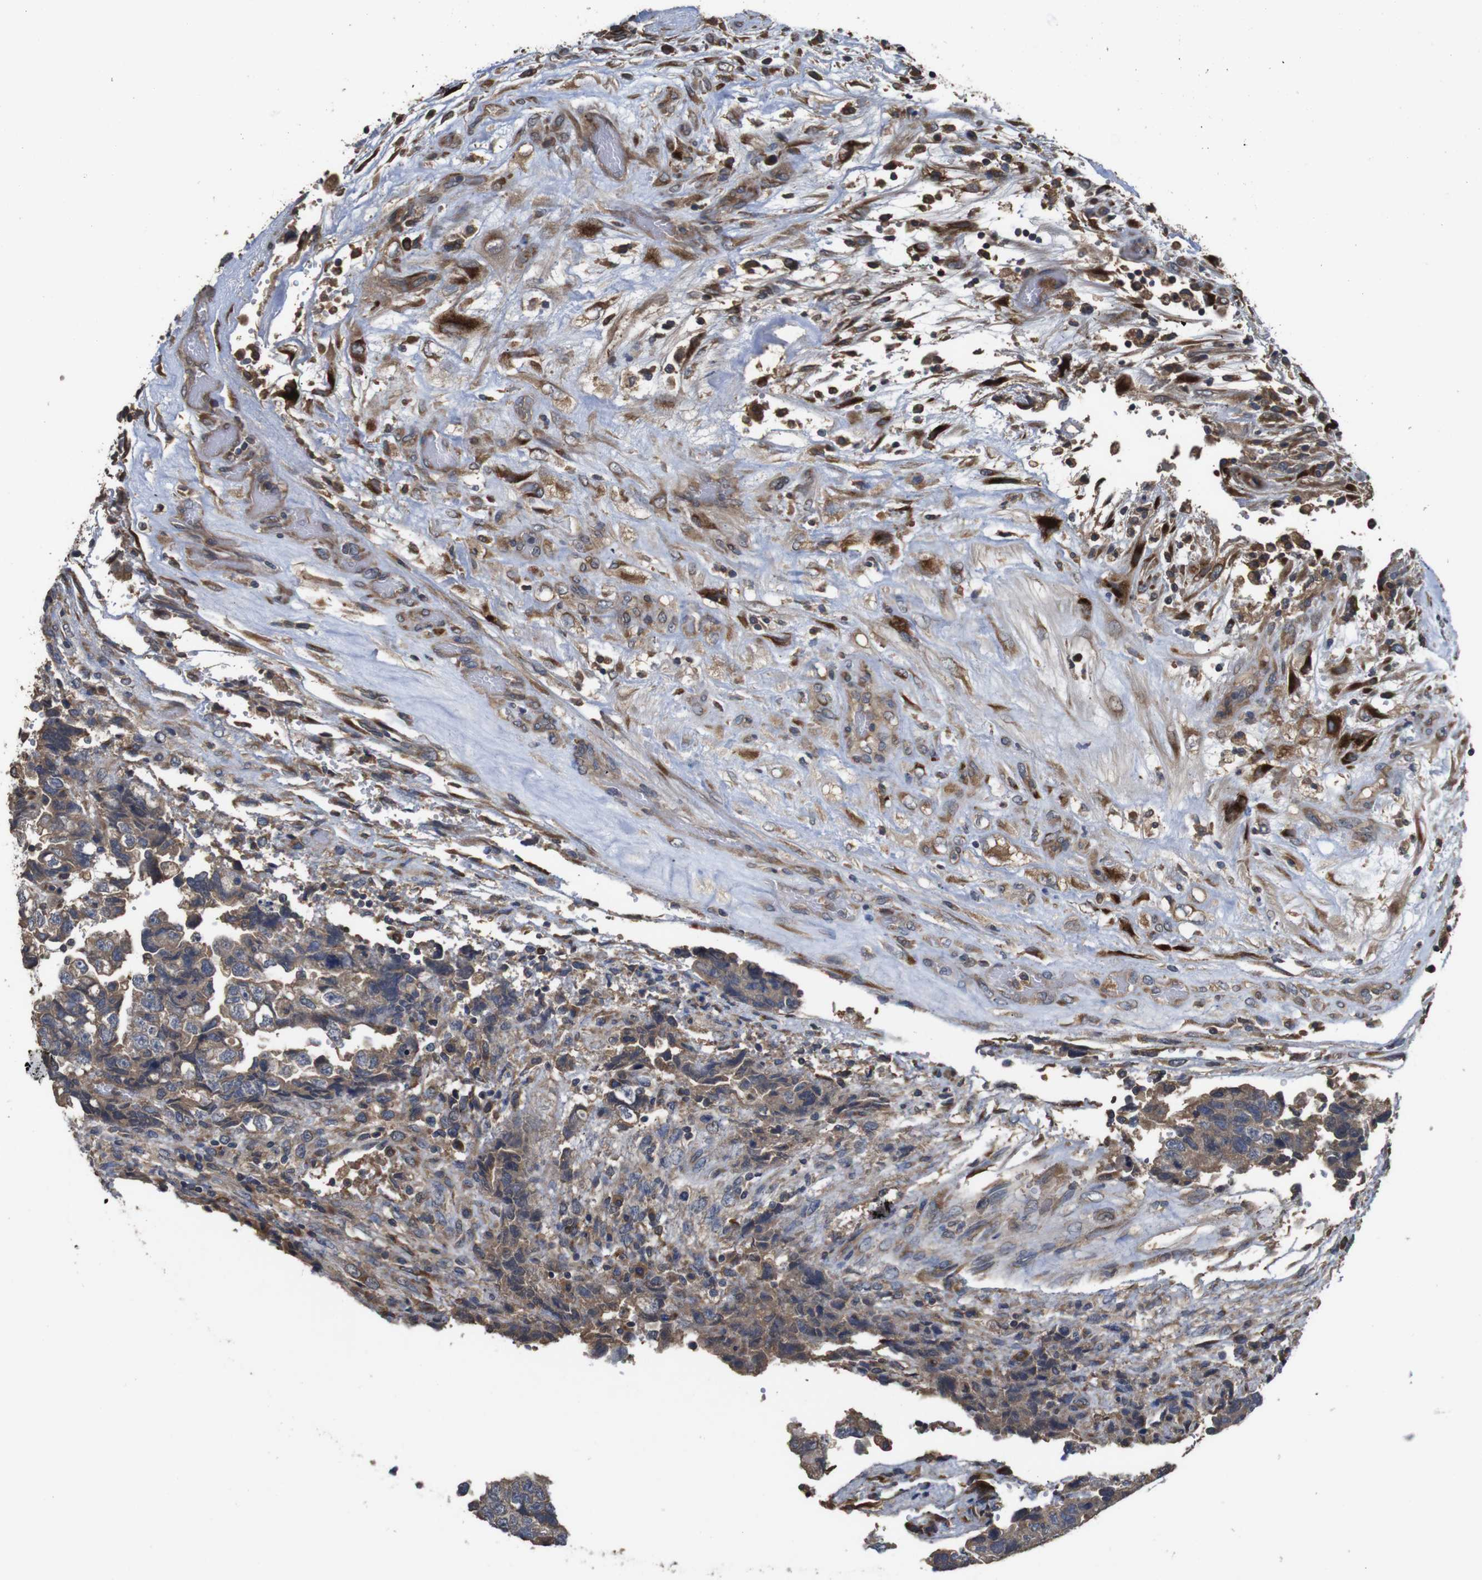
{"staining": {"intensity": "moderate", "quantity": ">75%", "location": "cytoplasmic/membranous"}, "tissue": "testis cancer", "cell_type": "Tumor cells", "image_type": "cancer", "snomed": [{"axis": "morphology", "description": "Carcinoma, Embryonal, NOS"}, {"axis": "topography", "description": "Testis"}], "caption": "Testis cancer (embryonal carcinoma) was stained to show a protein in brown. There is medium levels of moderate cytoplasmic/membranous positivity in about >75% of tumor cells. (DAB IHC with brightfield microscopy, high magnification).", "gene": "ARHGAP24", "patient": {"sex": "male", "age": 36}}